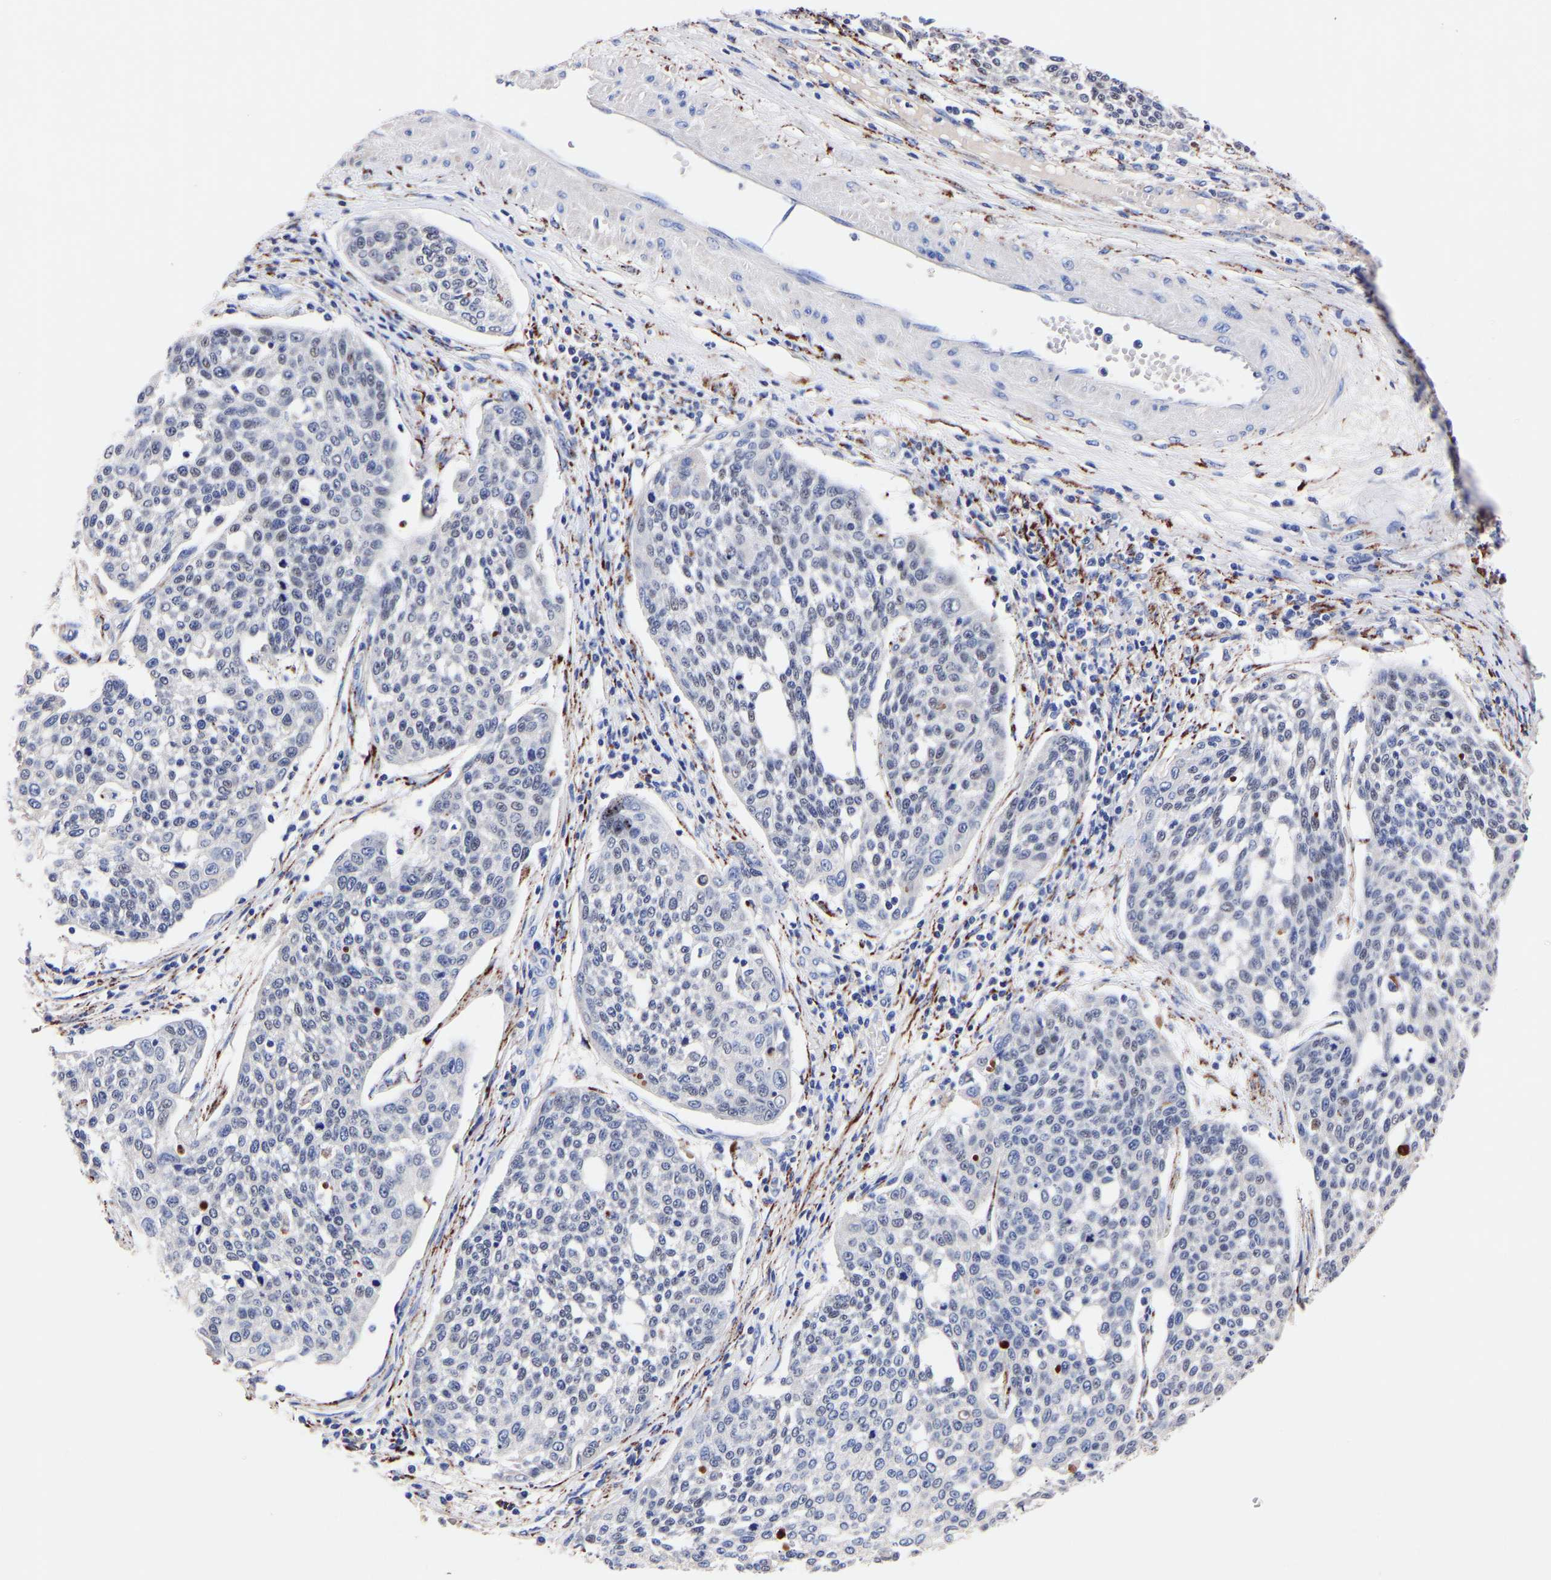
{"staining": {"intensity": "negative", "quantity": "none", "location": "none"}, "tissue": "cervical cancer", "cell_type": "Tumor cells", "image_type": "cancer", "snomed": [{"axis": "morphology", "description": "Squamous cell carcinoma, NOS"}, {"axis": "topography", "description": "Cervix"}], "caption": "DAB (3,3'-diaminobenzidine) immunohistochemical staining of human cervical squamous cell carcinoma shows no significant positivity in tumor cells.", "gene": "SEM1", "patient": {"sex": "female", "age": 34}}